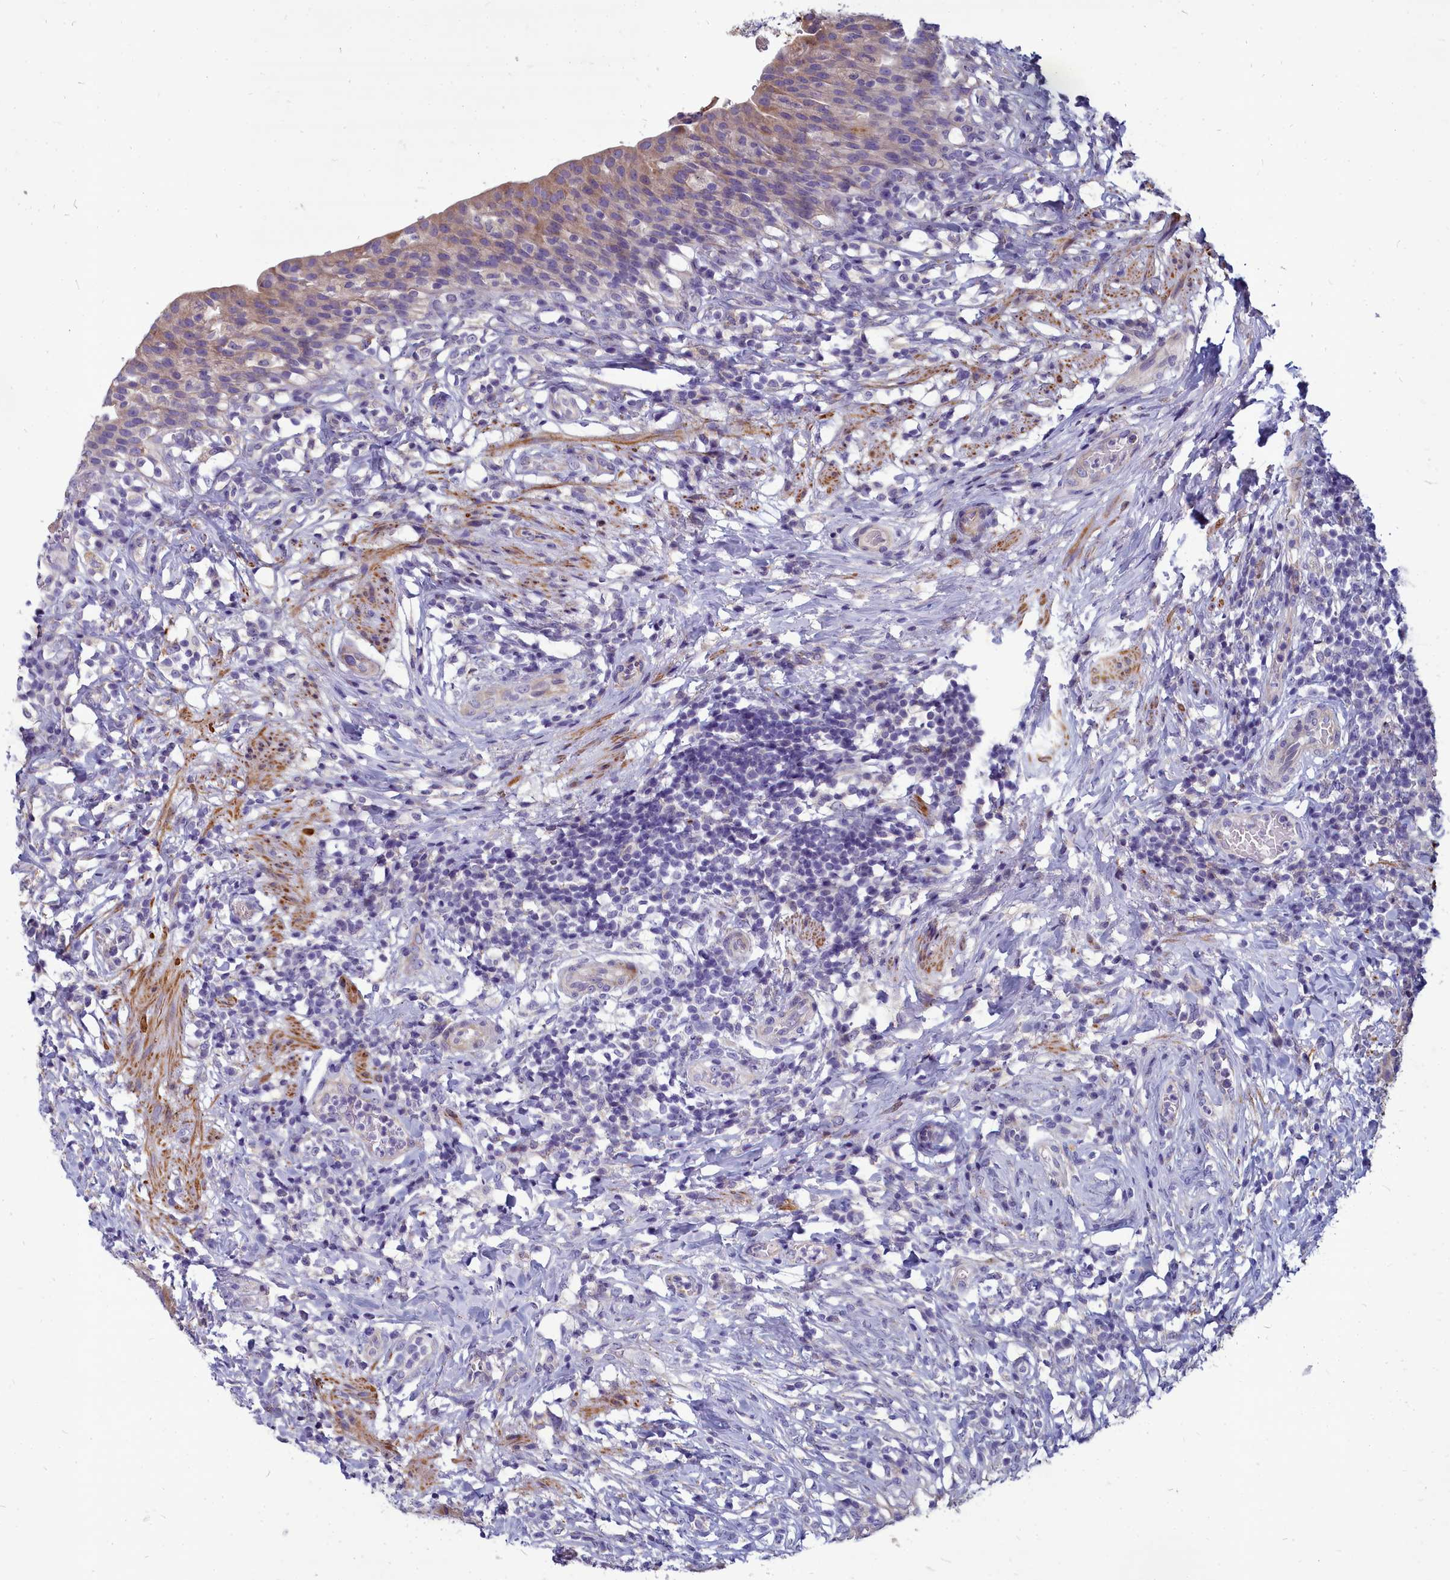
{"staining": {"intensity": "weak", "quantity": "25%-75%", "location": "cytoplasmic/membranous"}, "tissue": "urinary bladder", "cell_type": "Urothelial cells", "image_type": "normal", "snomed": [{"axis": "morphology", "description": "Normal tissue, NOS"}, {"axis": "morphology", "description": "Inflammation, NOS"}, {"axis": "topography", "description": "Urinary bladder"}], "caption": "Immunohistochemical staining of normal urinary bladder reveals low levels of weak cytoplasmic/membranous expression in approximately 25%-75% of urothelial cells. (Brightfield microscopy of DAB IHC at high magnification).", "gene": "SMPD4", "patient": {"sex": "male", "age": 64}}